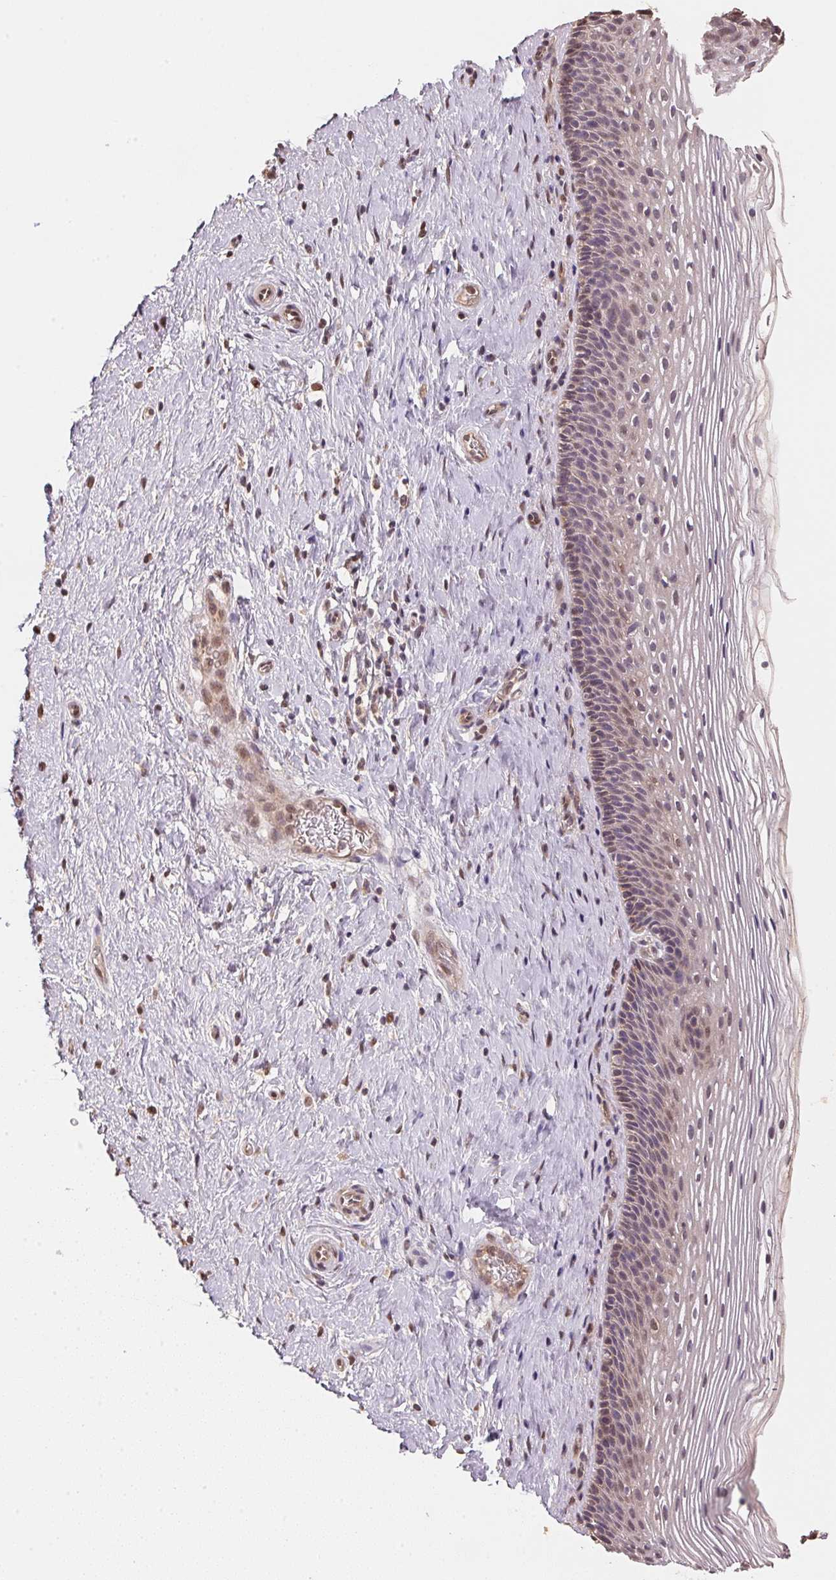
{"staining": {"intensity": "weak", "quantity": "25%-75%", "location": "cytoplasmic/membranous,nuclear"}, "tissue": "cervix", "cell_type": "Glandular cells", "image_type": "normal", "snomed": [{"axis": "morphology", "description": "Normal tissue, NOS"}, {"axis": "topography", "description": "Cervix"}], "caption": "This histopathology image reveals immunohistochemistry staining of unremarkable cervix, with low weak cytoplasmic/membranous,nuclear expression in about 25%-75% of glandular cells.", "gene": "TMEM222", "patient": {"sex": "female", "age": 34}}